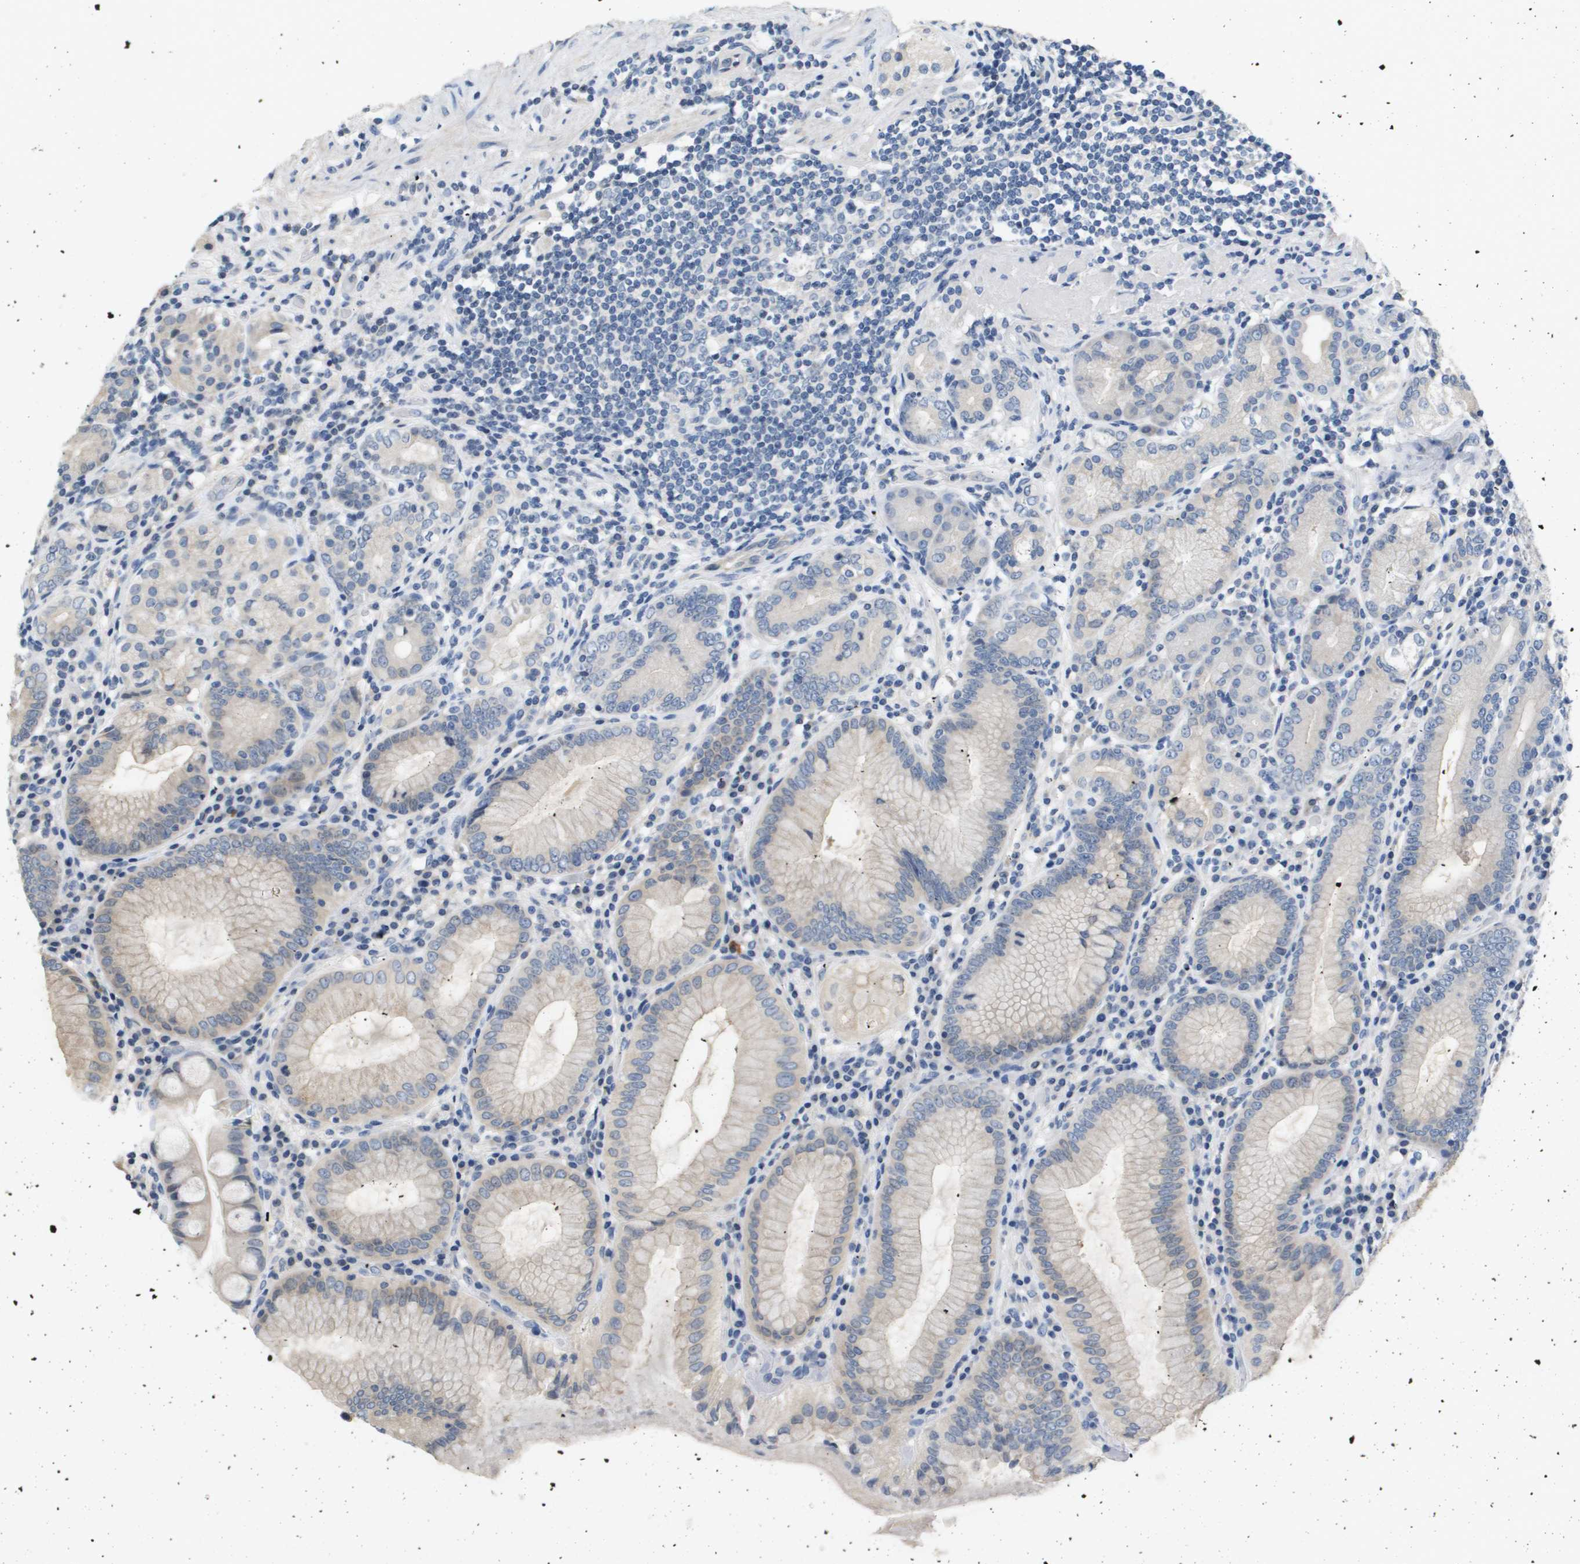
{"staining": {"intensity": "weak", "quantity": "<25%", "location": "cytoplasmic/membranous"}, "tissue": "stomach", "cell_type": "Glandular cells", "image_type": "normal", "snomed": [{"axis": "morphology", "description": "Normal tissue, NOS"}, {"axis": "topography", "description": "Stomach, lower"}], "caption": "Normal stomach was stained to show a protein in brown. There is no significant positivity in glandular cells. The staining is performed using DAB brown chromogen with nuclei counter-stained in using hematoxylin.", "gene": "CAPN11", "patient": {"sex": "female", "age": 76}}